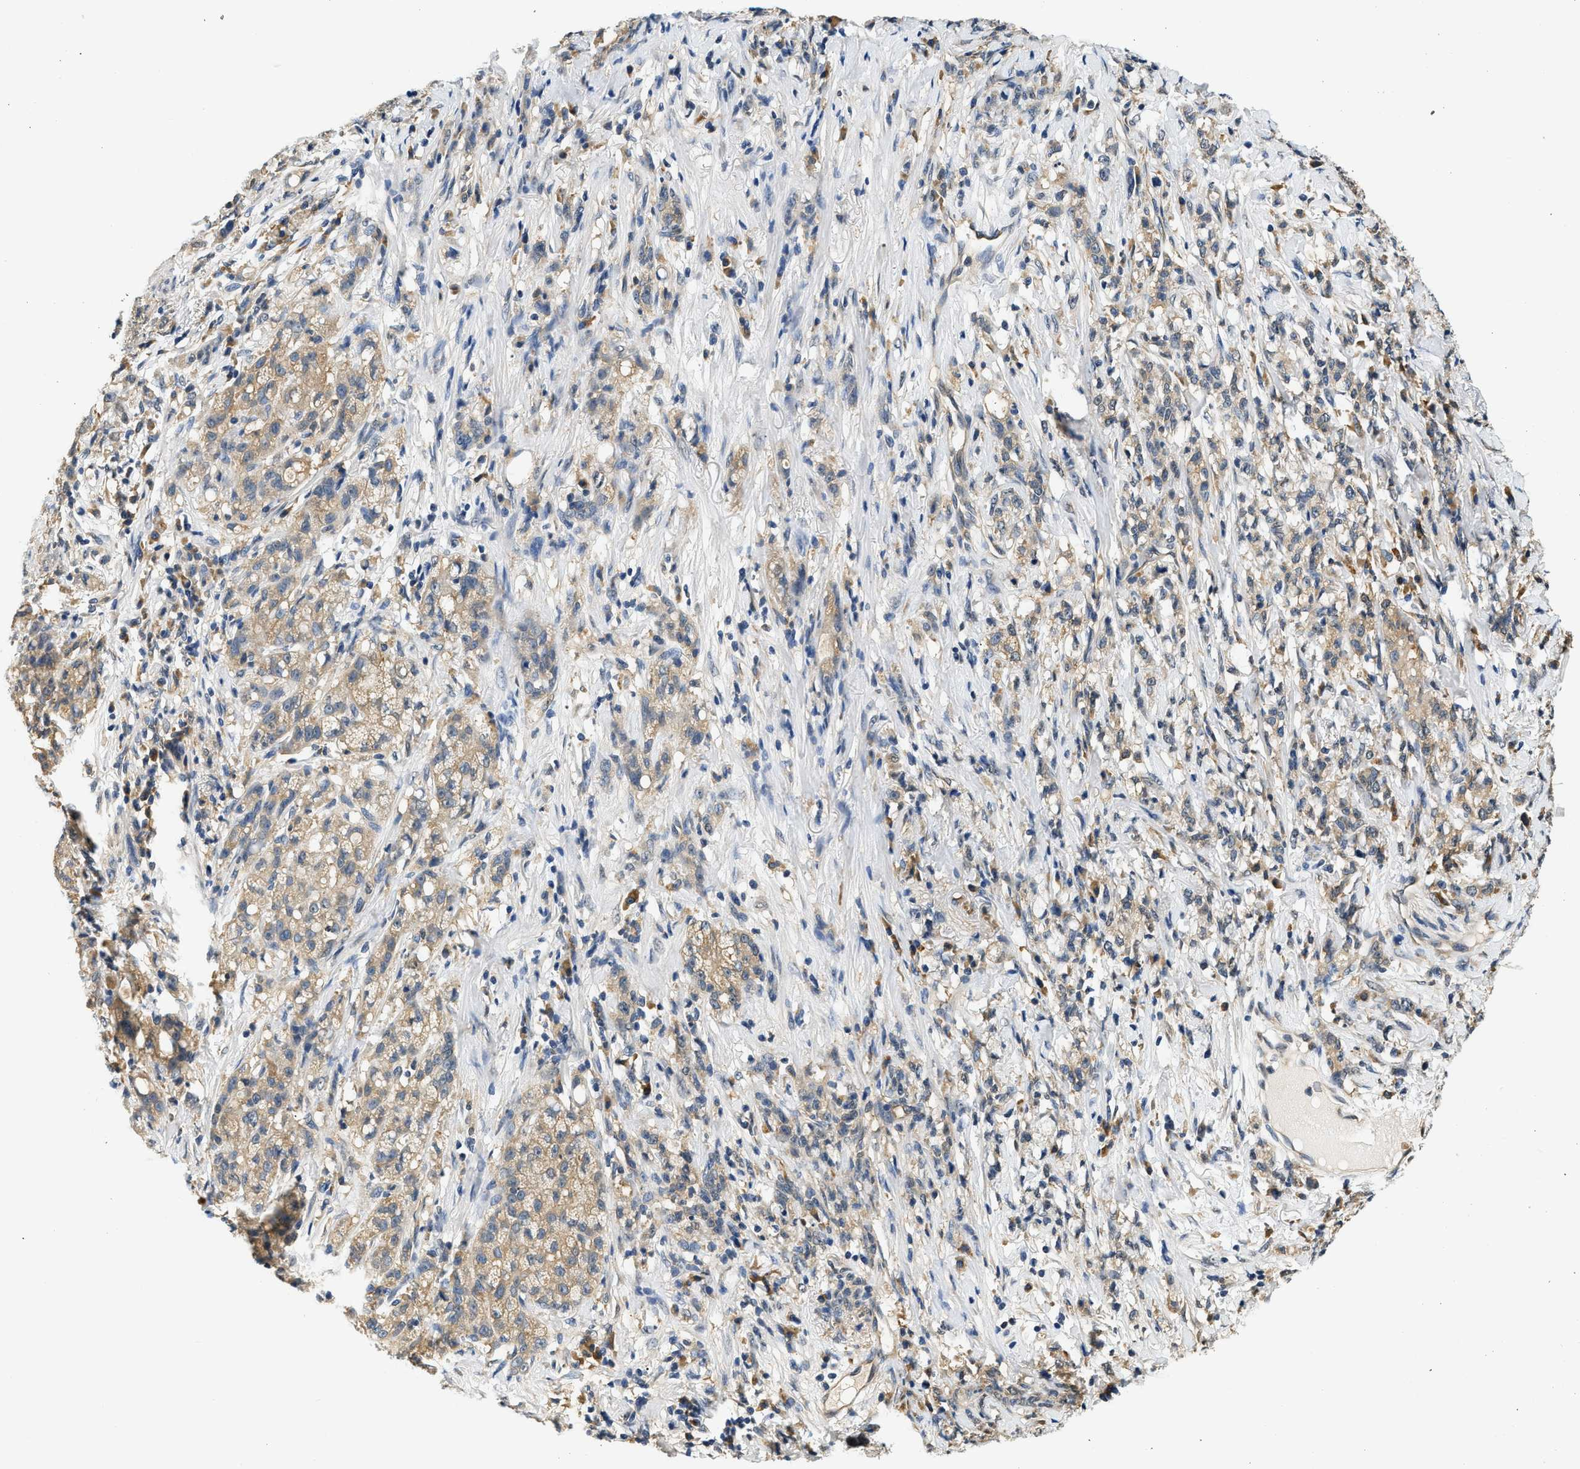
{"staining": {"intensity": "moderate", "quantity": ">75%", "location": "cytoplasmic/membranous"}, "tissue": "stomach cancer", "cell_type": "Tumor cells", "image_type": "cancer", "snomed": [{"axis": "morphology", "description": "Adenocarcinoma, NOS"}, {"axis": "topography", "description": "Stomach, lower"}], "caption": "The micrograph displays staining of stomach cancer (adenocarcinoma), revealing moderate cytoplasmic/membranous protein positivity (brown color) within tumor cells.", "gene": "BCL7C", "patient": {"sex": "male", "age": 88}}